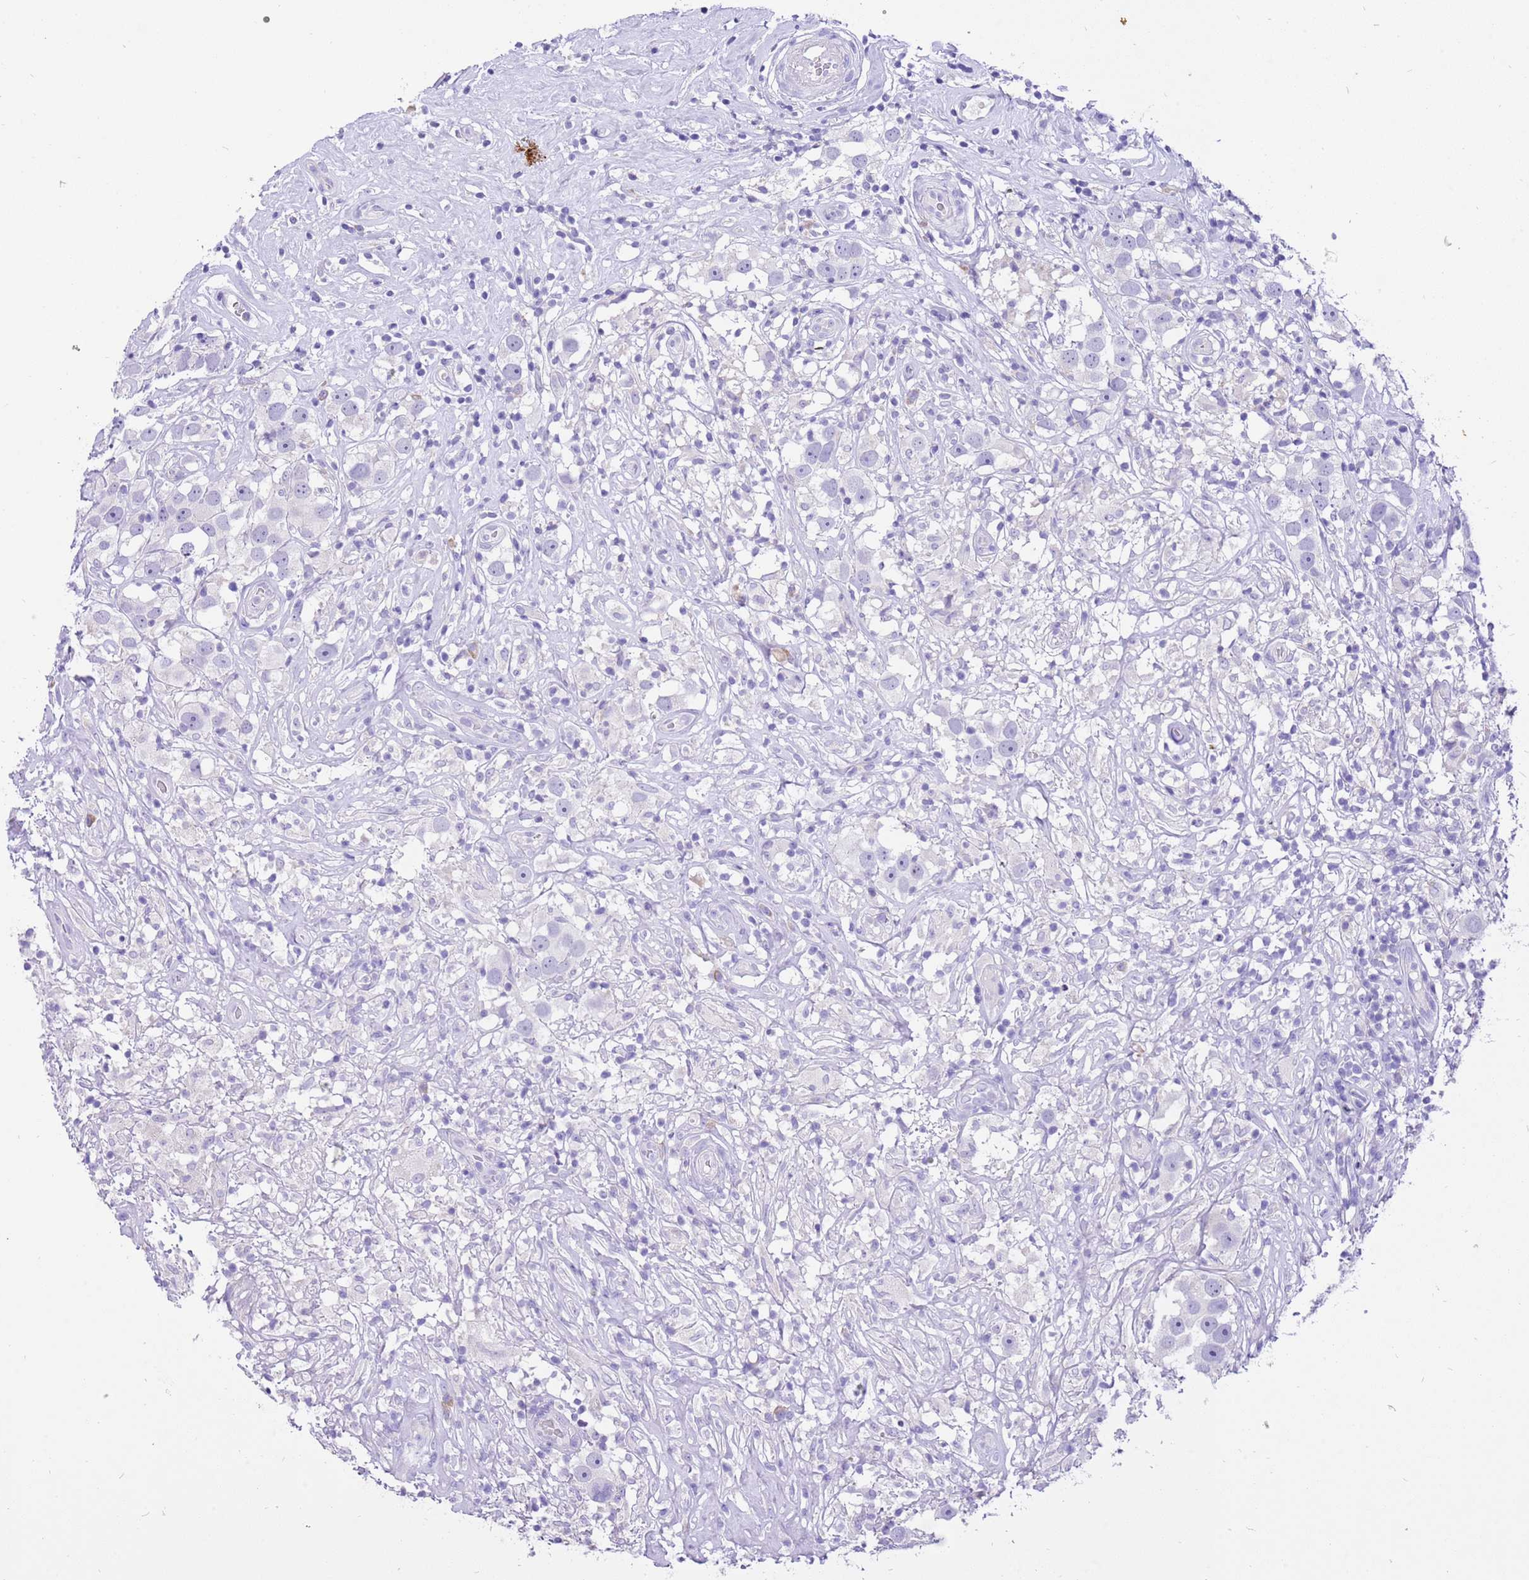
{"staining": {"intensity": "negative", "quantity": "none", "location": "none"}, "tissue": "testis cancer", "cell_type": "Tumor cells", "image_type": "cancer", "snomed": [{"axis": "morphology", "description": "Seminoma, NOS"}, {"axis": "topography", "description": "Testis"}], "caption": "Immunohistochemistry histopathology image of neoplastic tissue: seminoma (testis) stained with DAB (3,3'-diaminobenzidine) reveals no significant protein expression in tumor cells.", "gene": "R3HDM4", "patient": {"sex": "male", "age": 49}}